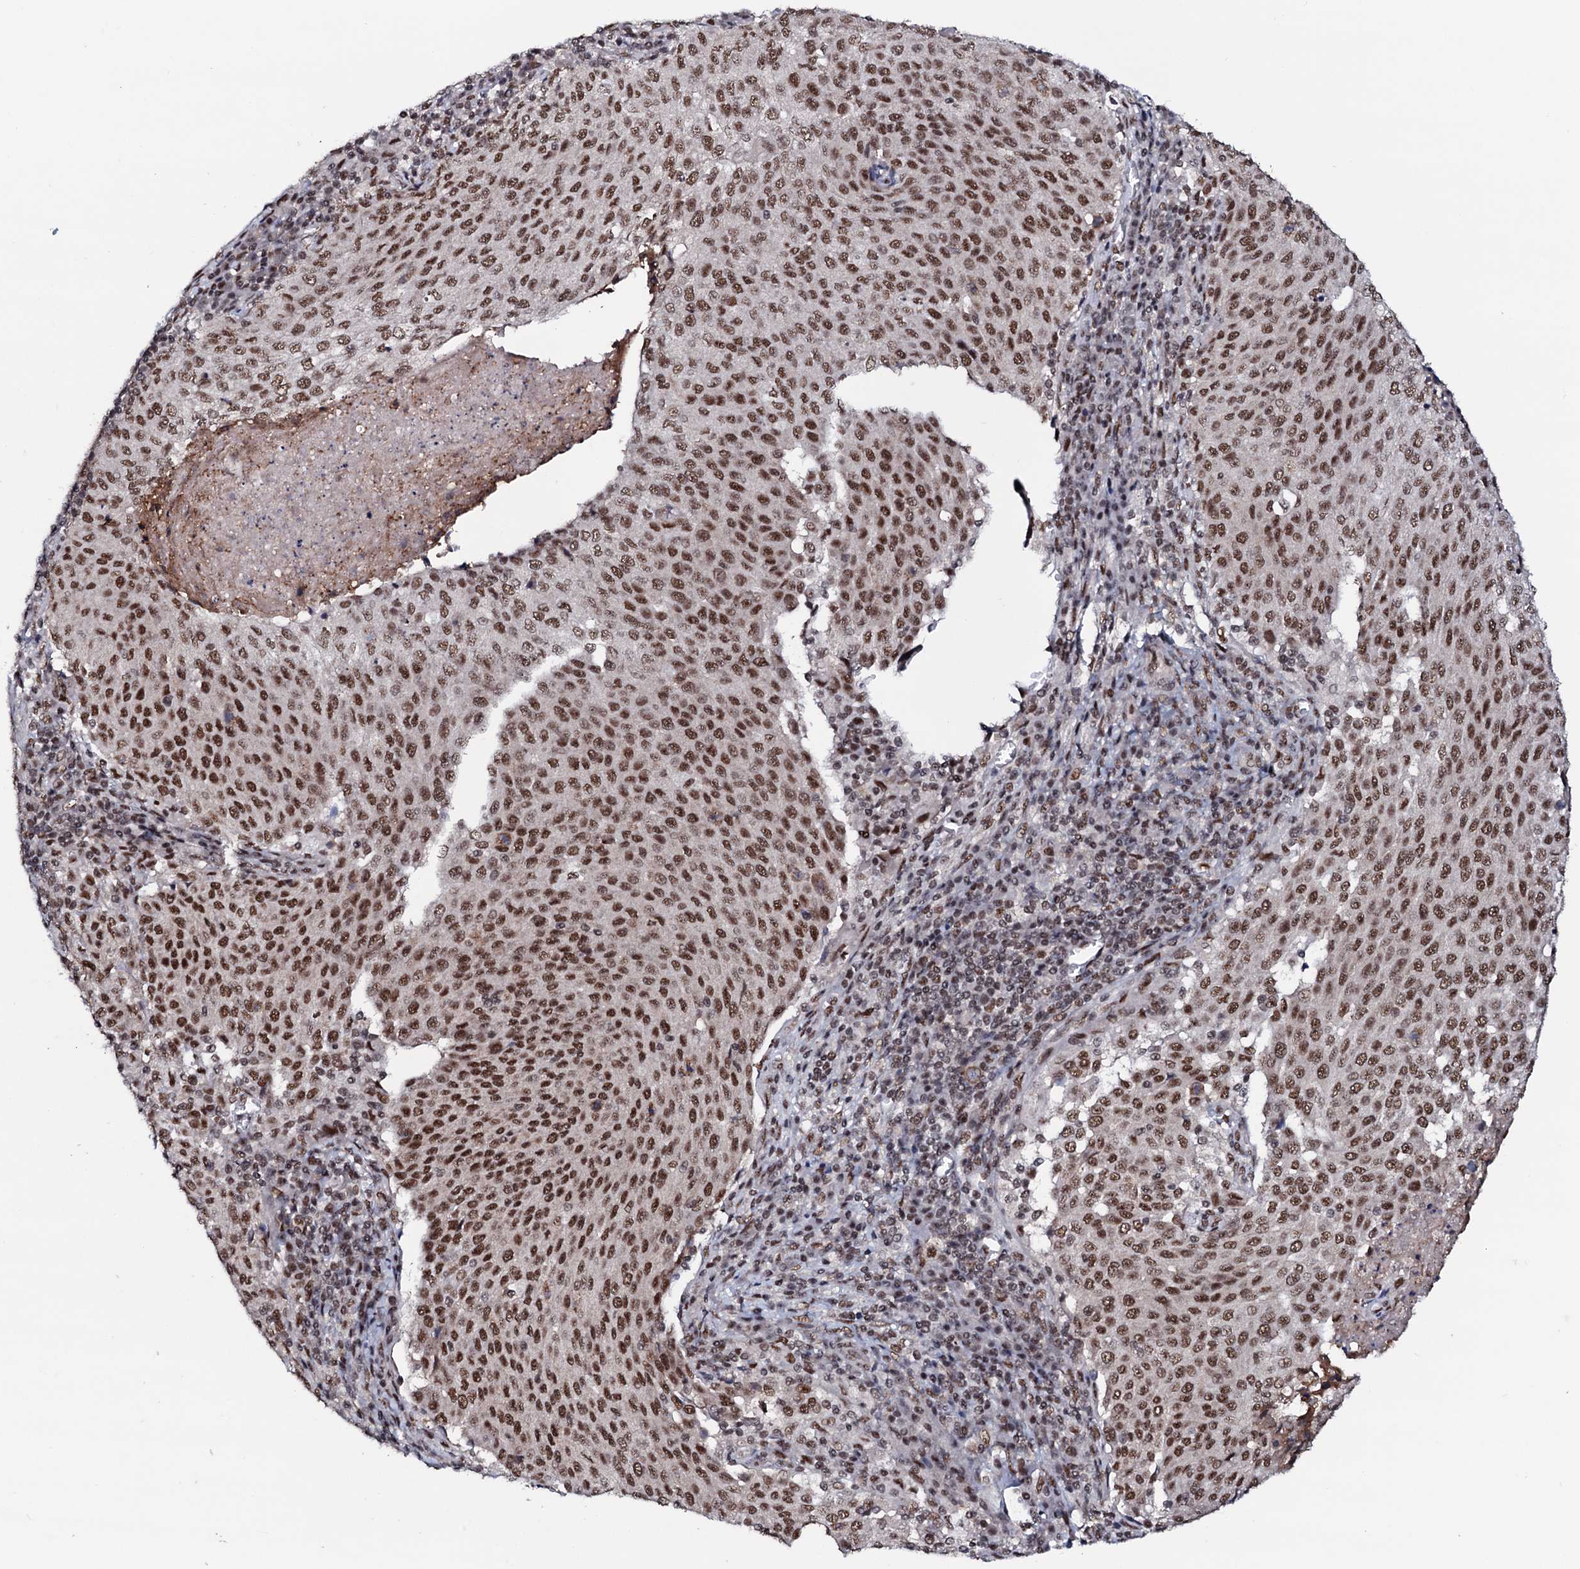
{"staining": {"intensity": "moderate", "quantity": ">75%", "location": "nuclear"}, "tissue": "cervical cancer", "cell_type": "Tumor cells", "image_type": "cancer", "snomed": [{"axis": "morphology", "description": "Squamous cell carcinoma, NOS"}, {"axis": "topography", "description": "Cervix"}], "caption": "A brown stain shows moderate nuclear positivity of a protein in cervical cancer (squamous cell carcinoma) tumor cells.", "gene": "PRPF18", "patient": {"sex": "female", "age": 46}}